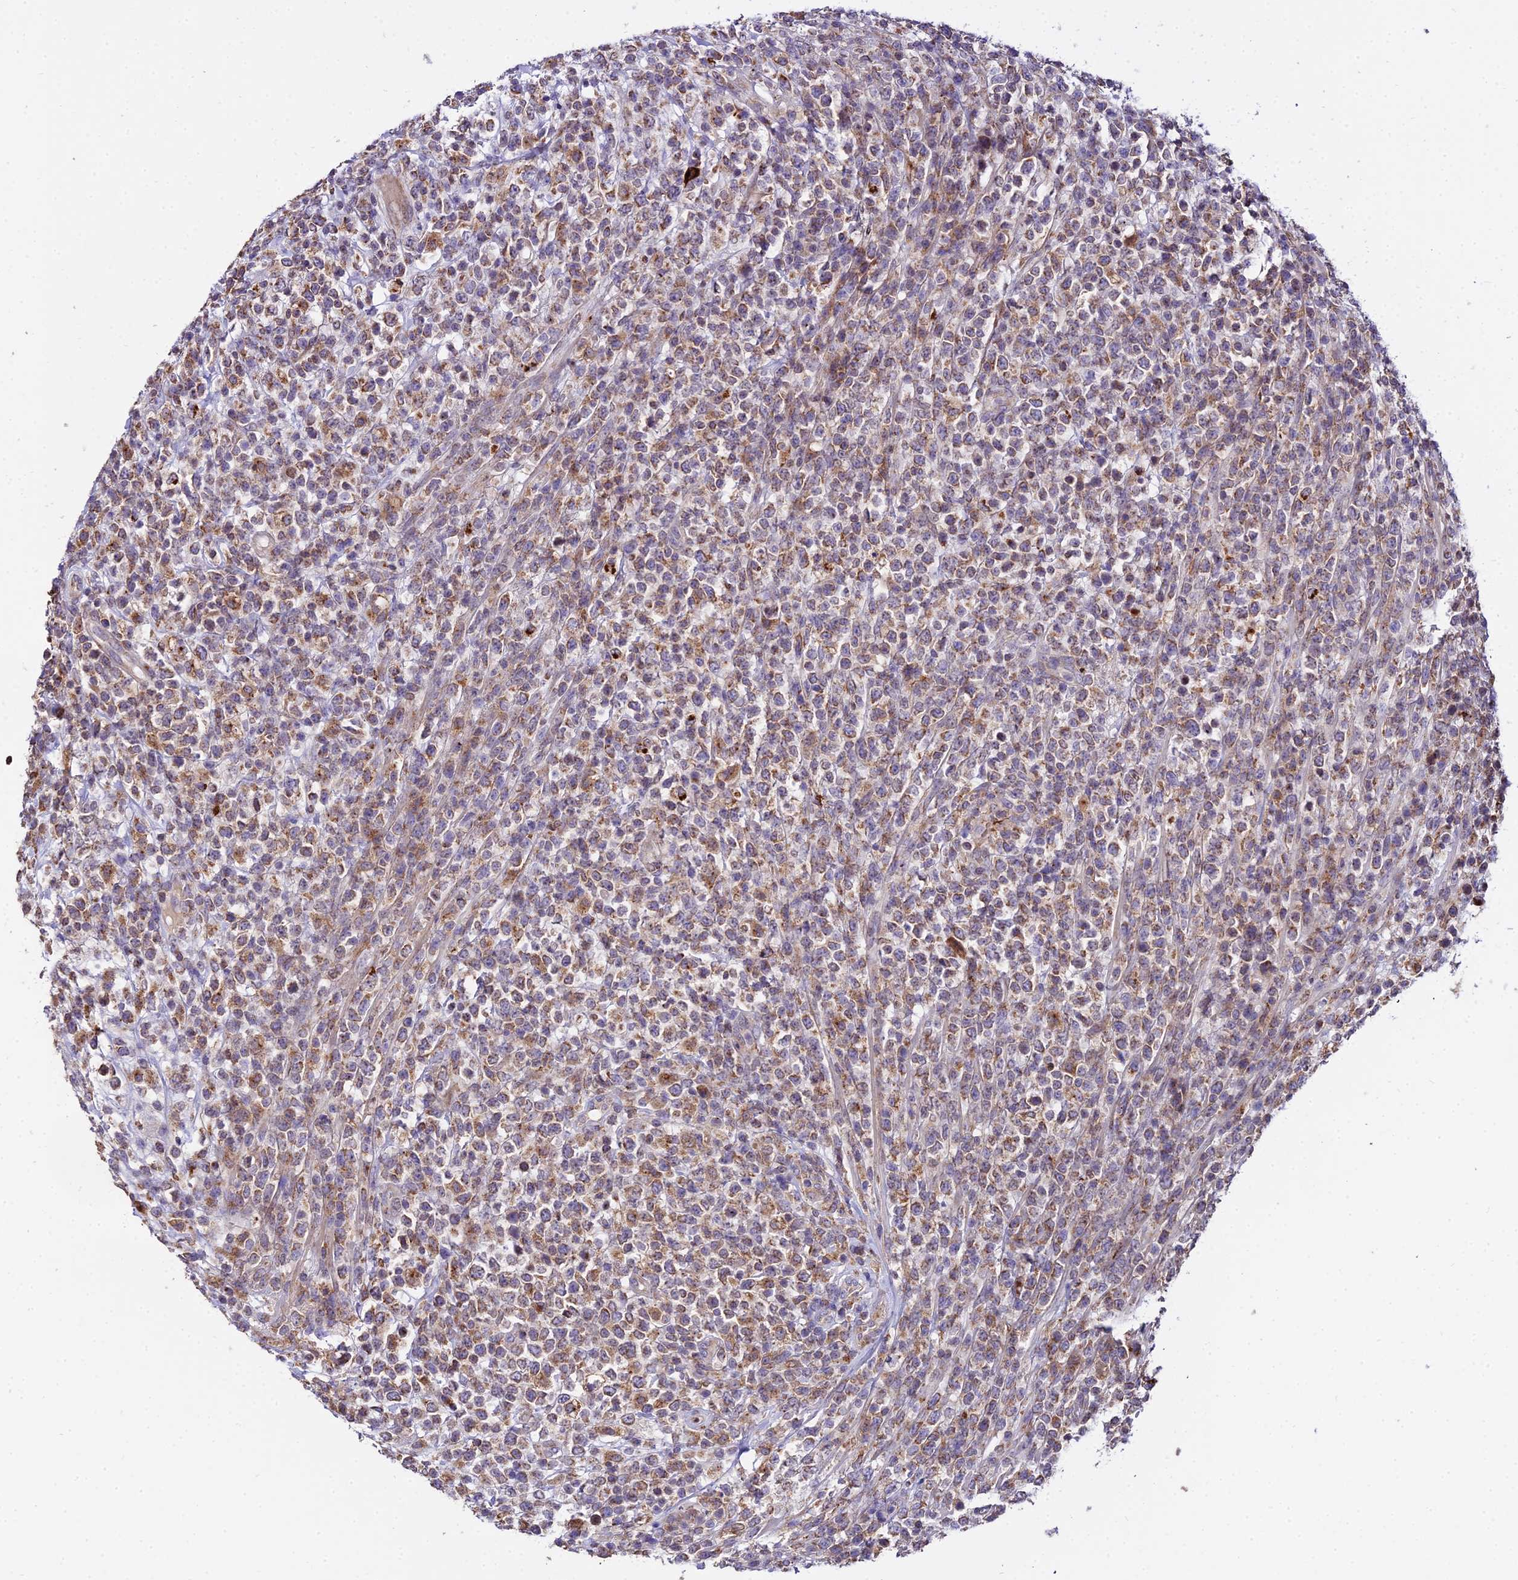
{"staining": {"intensity": "moderate", "quantity": ">75%", "location": "cytoplasmic/membranous"}, "tissue": "lymphoma", "cell_type": "Tumor cells", "image_type": "cancer", "snomed": [{"axis": "morphology", "description": "Malignant lymphoma, non-Hodgkin's type, High grade"}, {"axis": "topography", "description": "Colon"}], "caption": "Immunohistochemical staining of human lymphoma exhibits medium levels of moderate cytoplasmic/membranous protein staining in approximately >75% of tumor cells.", "gene": "PEX19", "patient": {"sex": "female", "age": 53}}